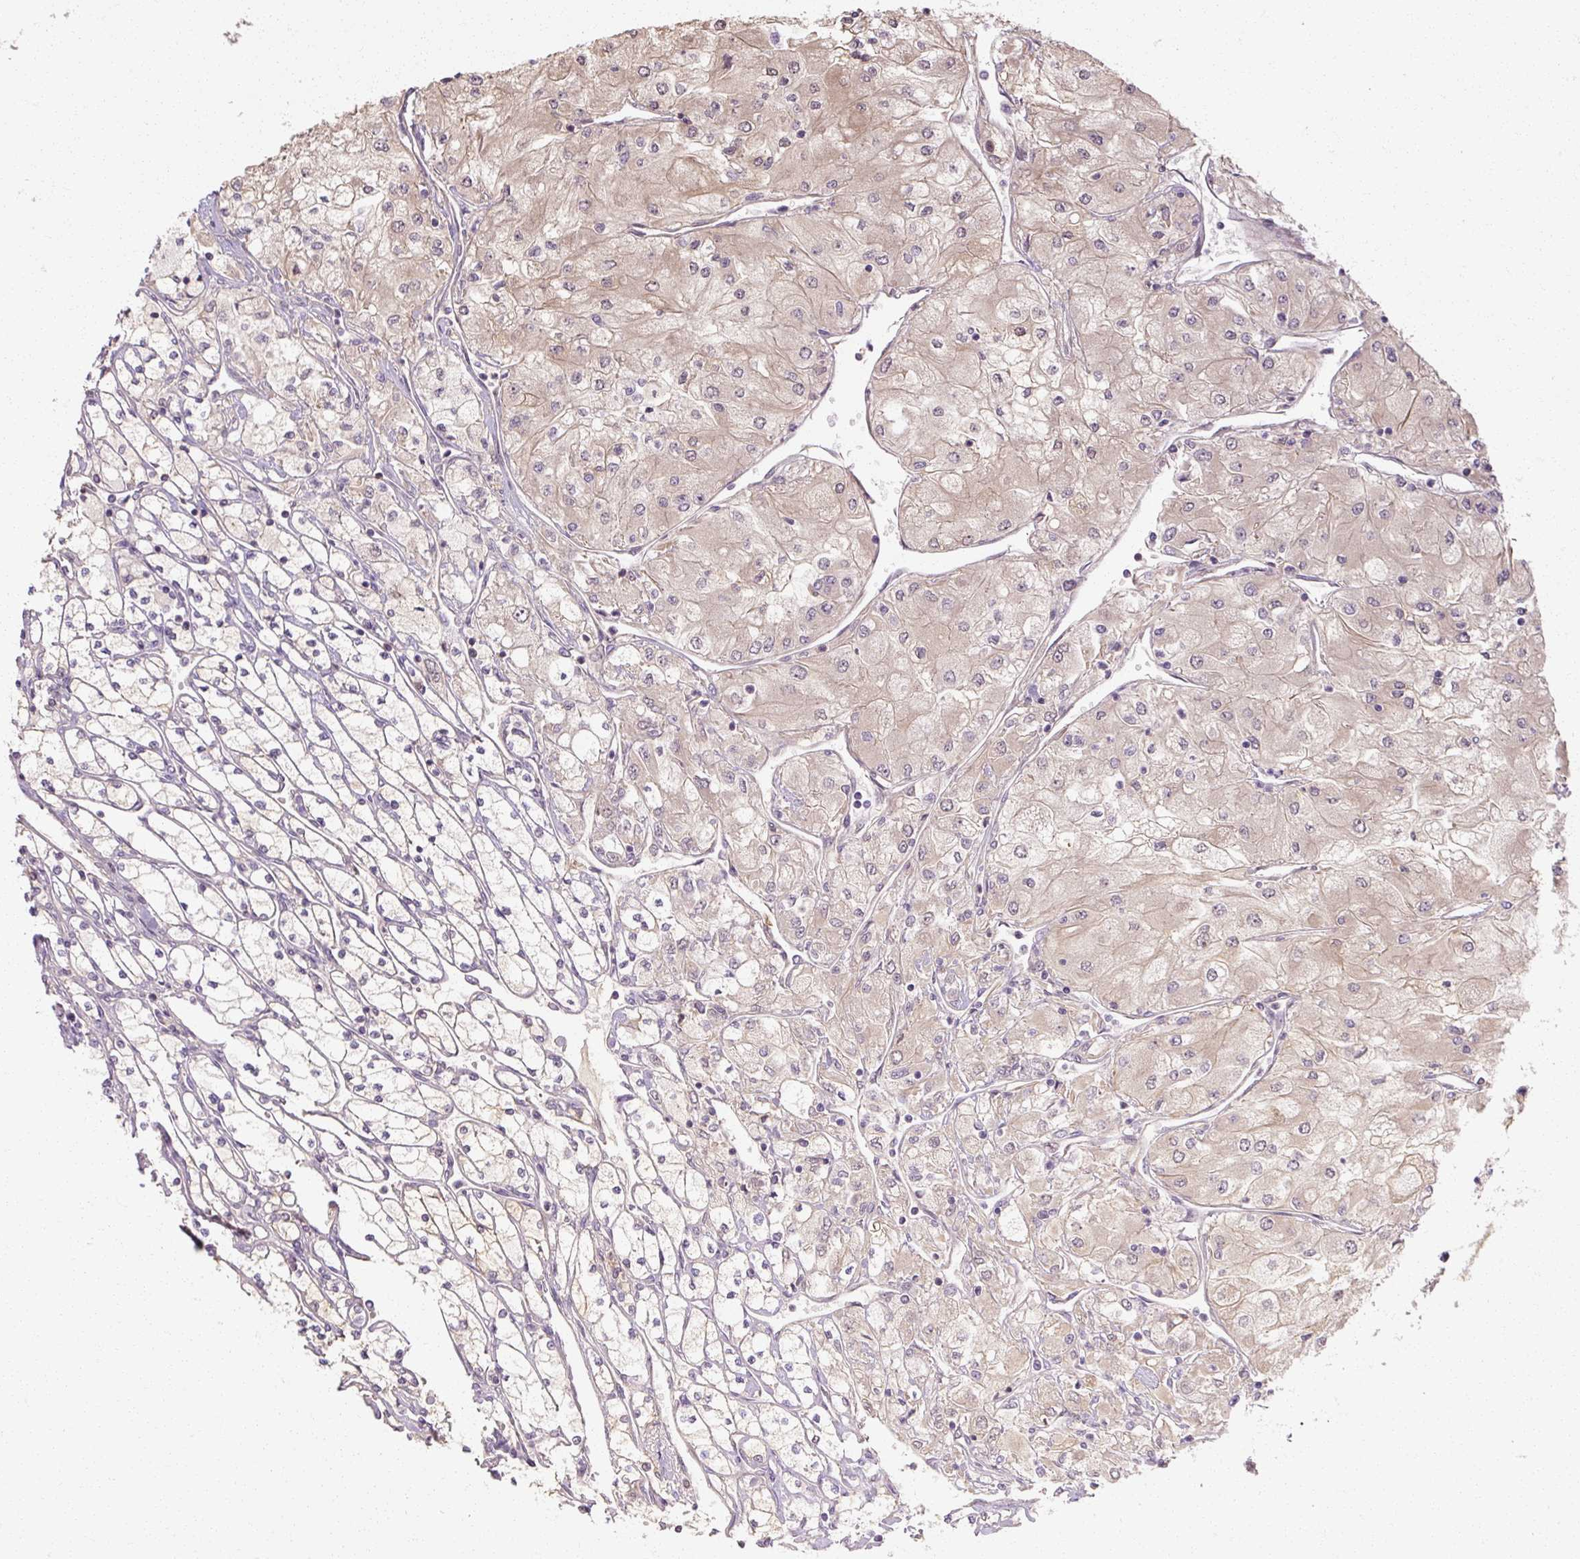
{"staining": {"intensity": "negative", "quantity": "none", "location": "none"}, "tissue": "renal cancer", "cell_type": "Tumor cells", "image_type": "cancer", "snomed": [{"axis": "morphology", "description": "Adenocarcinoma, NOS"}, {"axis": "topography", "description": "Kidney"}], "caption": "High power microscopy photomicrograph of an IHC micrograph of adenocarcinoma (renal), revealing no significant positivity in tumor cells.", "gene": "RB1CC1", "patient": {"sex": "male", "age": 80}}